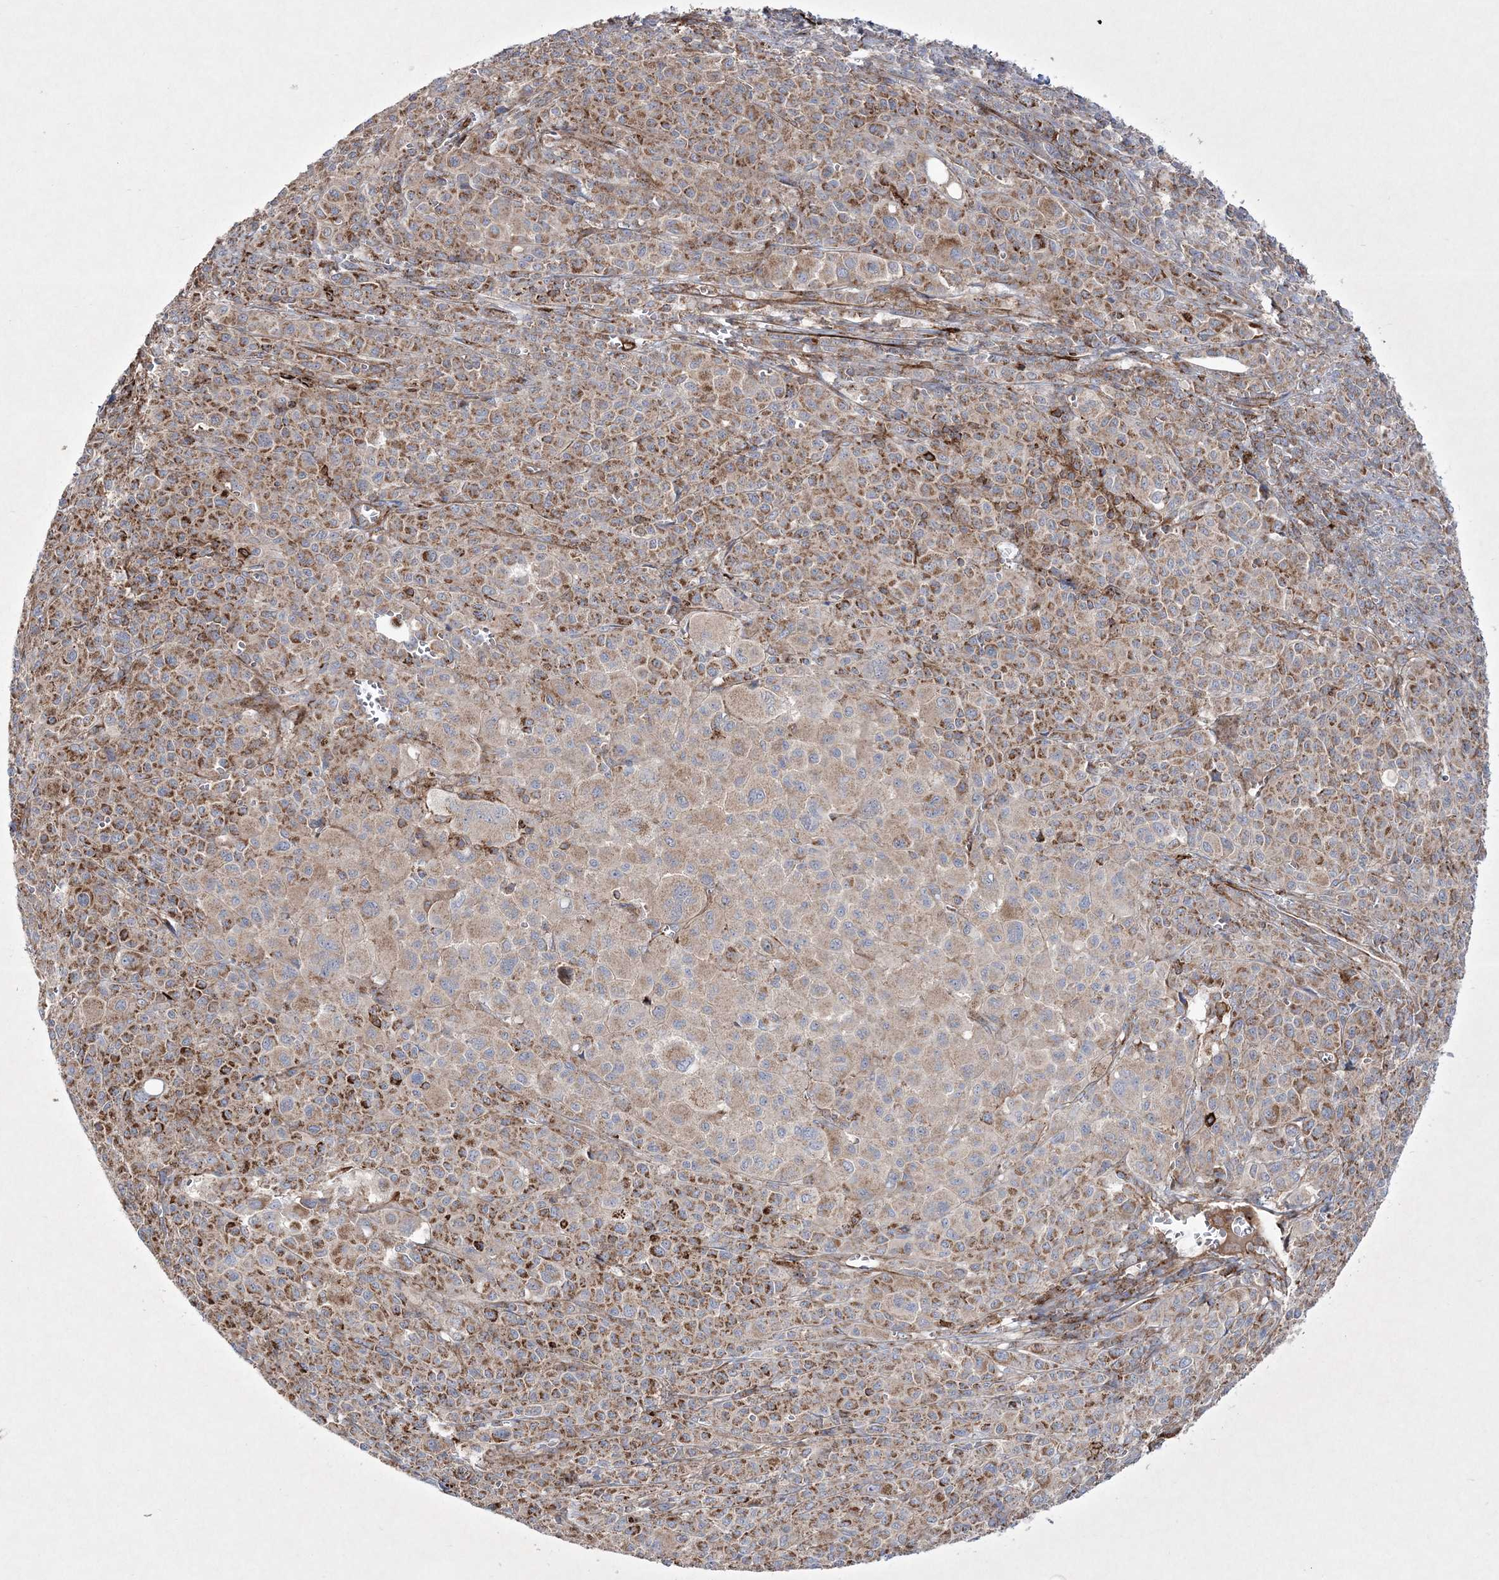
{"staining": {"intensity": "strong", "quantity": "25%-75%", "location": "cytoplasmic/membranous"}, "tissue": "melanoma", "cell_type": "Tumor cells", "image_type": "cancer", "snomed": [{"axis": "morphology", "description": "Malignant melanoma, Metastatic site"}, {"axis": "topography", "description": "Skin"}], "caption": "This is a photomicrograph of immunohistochemistry (IHC) staining of malignant melanoma (metastatic site), which shows strong positivity in the cytoplasmic/membranous of tumor cells.", "gene": "RICTOR", "patient": {"sex": "female", "age": 74}}